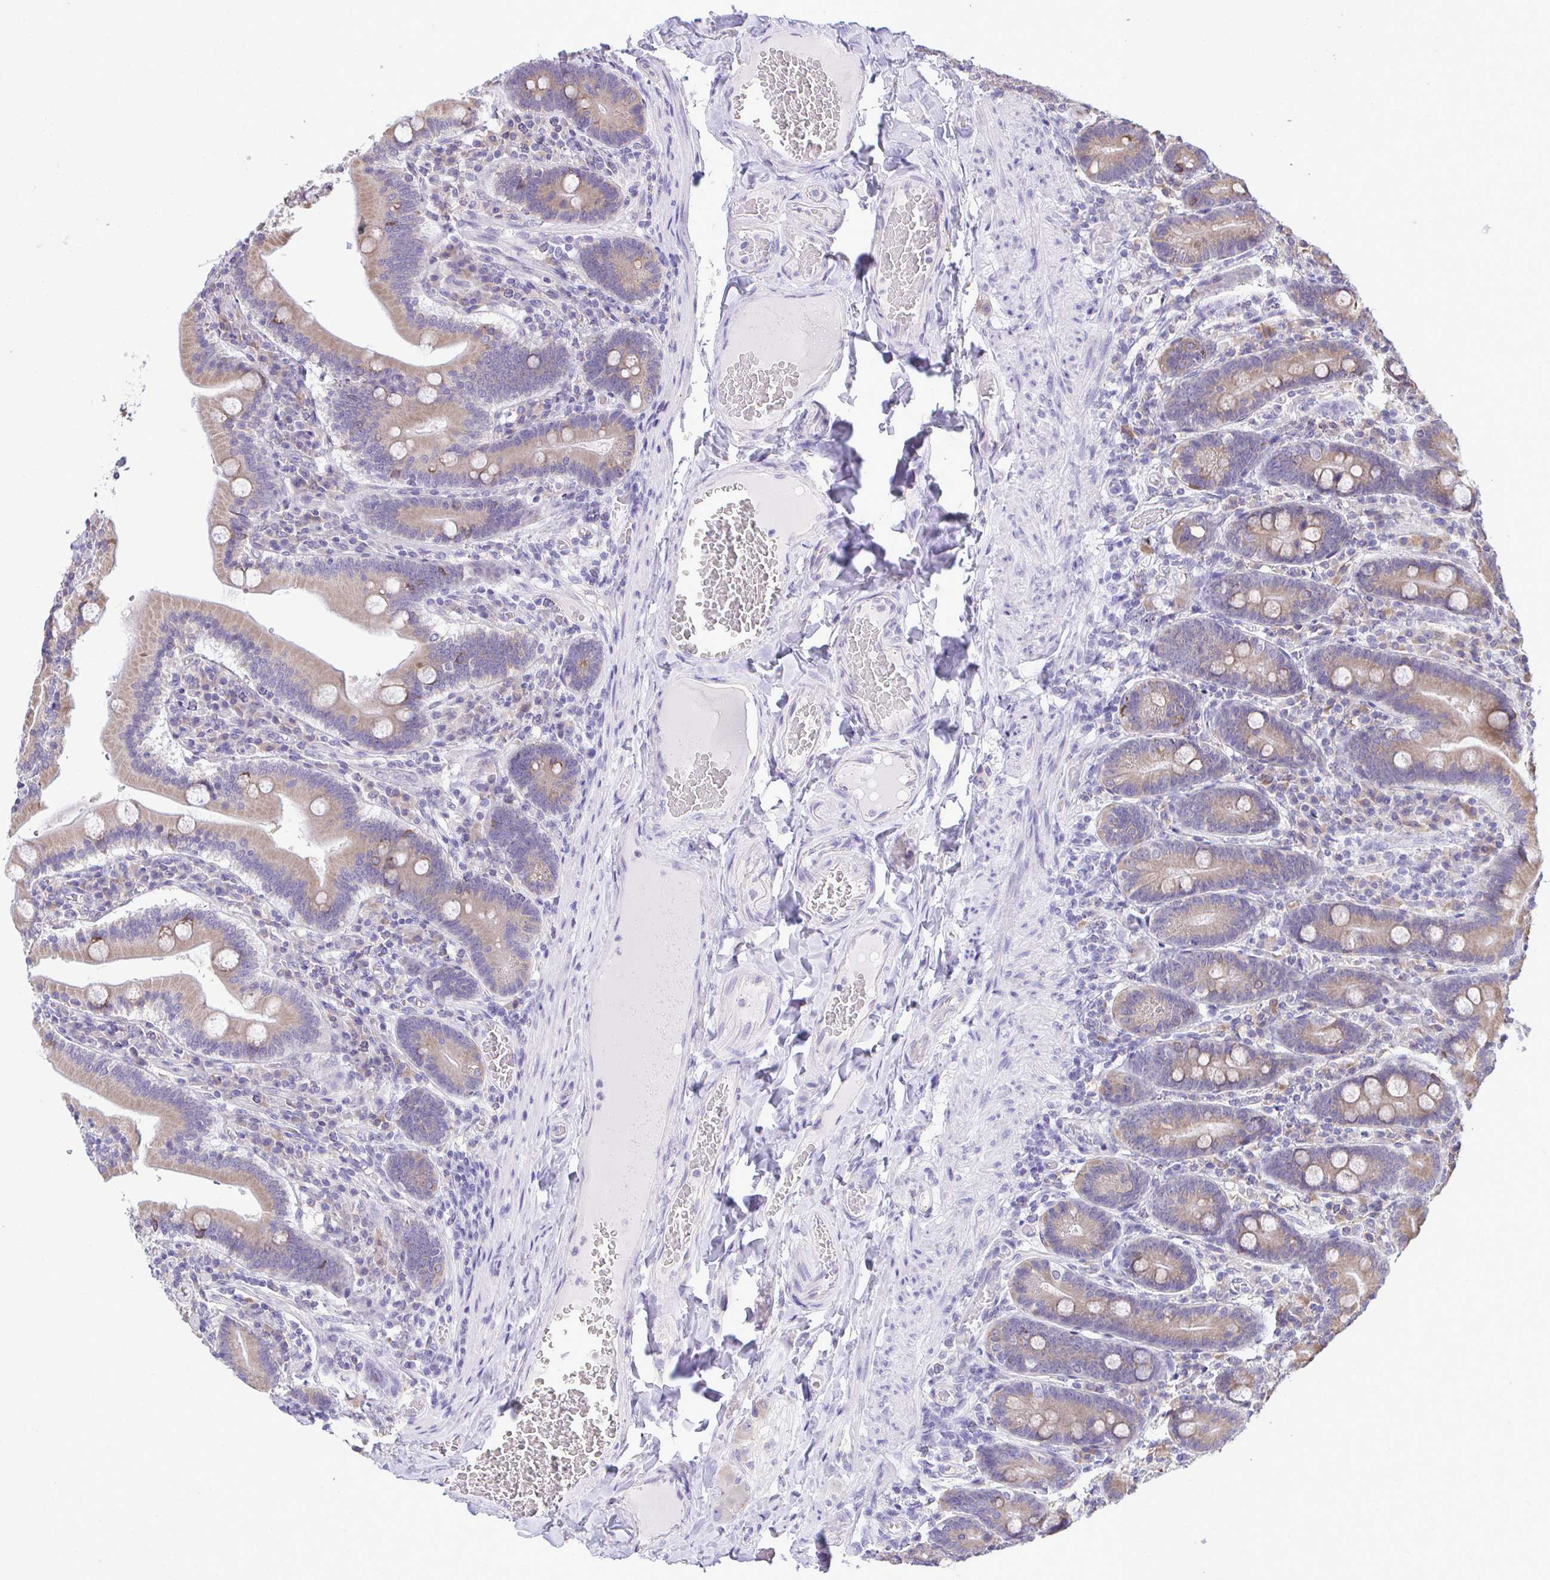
{"staining": {"intensity": "weak", "quantity": ">75%", "location": "cytoplasmic/membranous"}, "tissue": "duodenum", "cell_type": "Glandular cells", "image_type": "normal", "snomed": [{"axis": "morphology", "description": "Normal tissue, NOS"}, {"axis": "topography", "description": "Duodenum"}], "caption": "A micrograph showing weak cytoplasmic/membranous positivity in approximately >75% of glandular cells in unremarkable duodenum, as visualized by brown immunohistochemical staining.", "gene": "PIGK", "patient": {"sex": "female", "age": 62}}